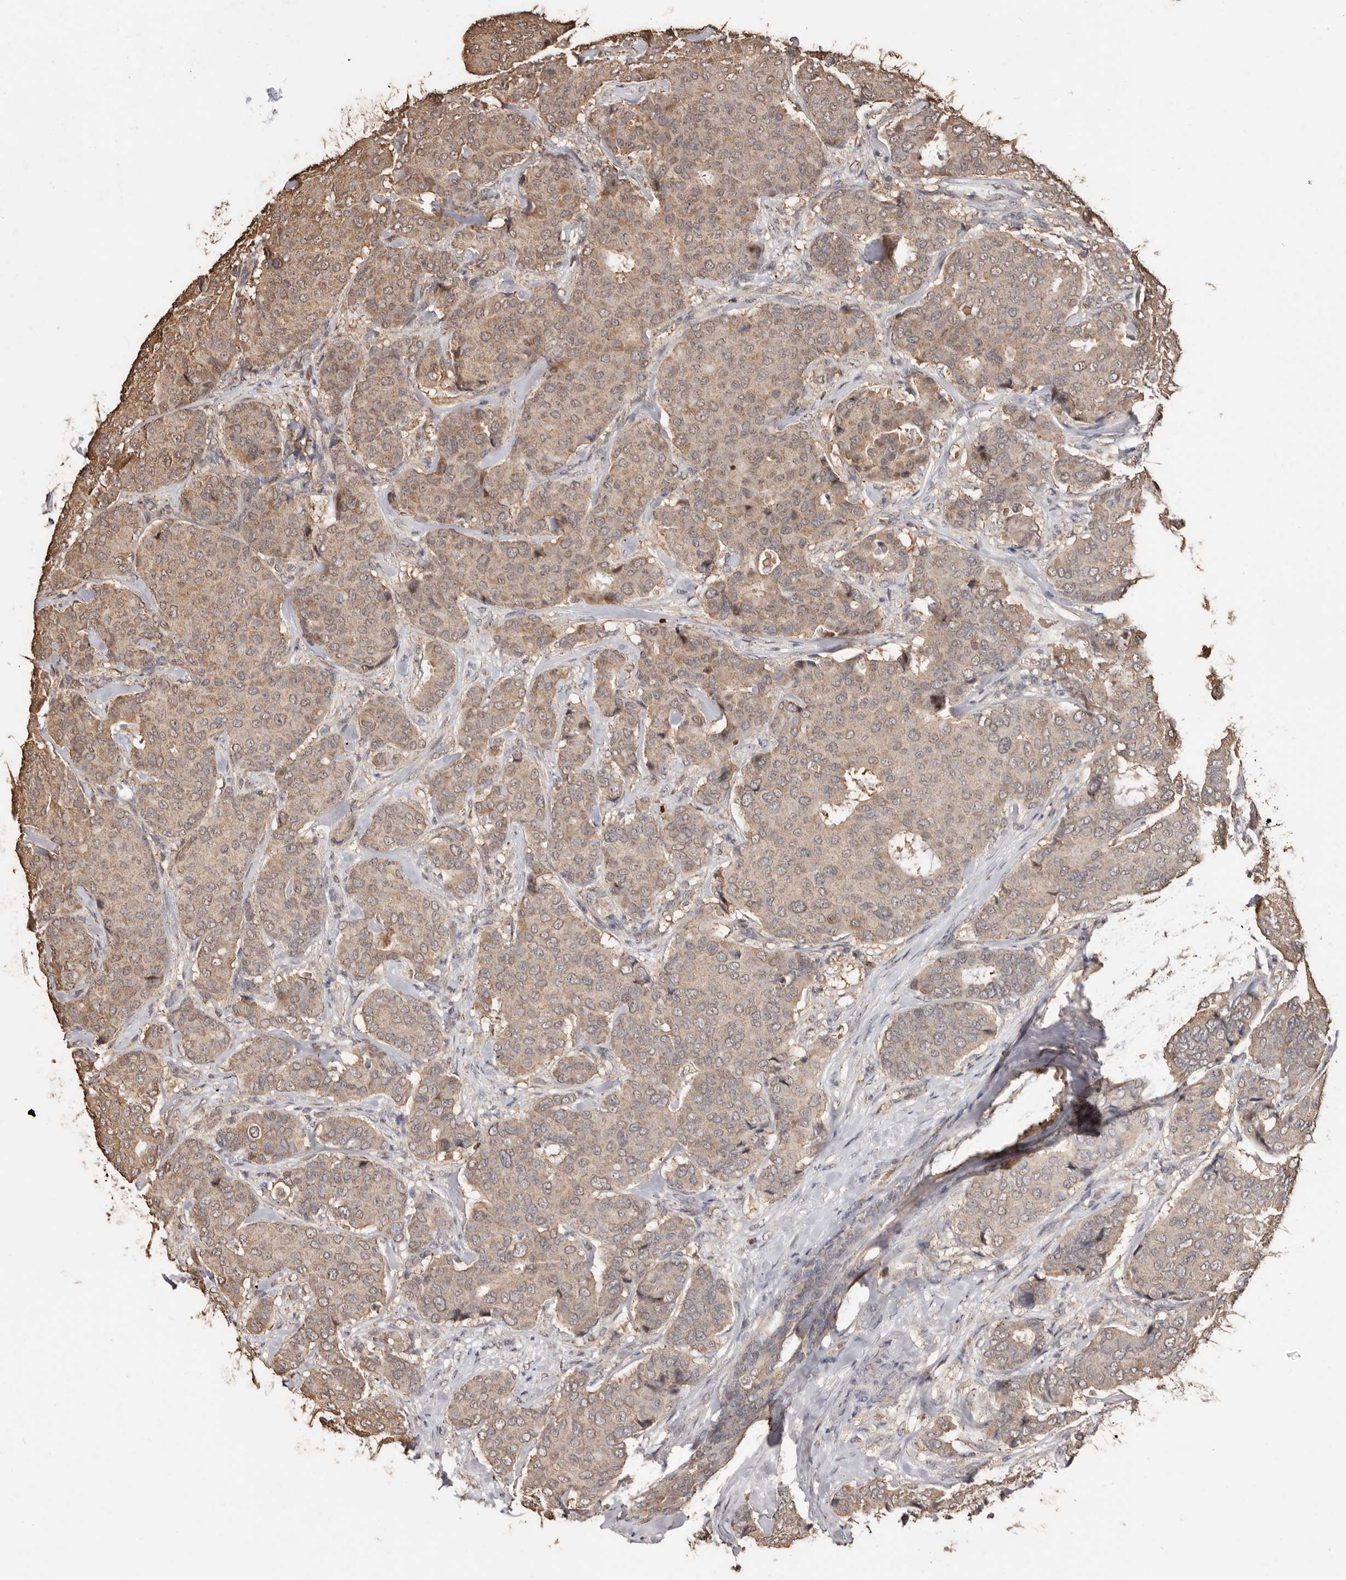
{"staining": {"intensity": "weak", "quantity": ">75%", "location": "cytoplasmic/membranous"}, "tissue": "breast cancer", "cell_type": "Tumor cells", "image_type": "cancer", "snomed": [{"axis": "morphology", "description": "Duct carcinoma"}, {"axis": "topography", "description": "Breast"}], "caption": "This image shows breast cancer (intraductal carcinoma) stained with IHC to label a protein in brown. The cytoplasmic/membranous of tumor cells show weak positivity for the protein. Nuclei are counter-stained blue.", "gene": "GRAMD2A", "patient": {"sex": "female", "age": 75}}